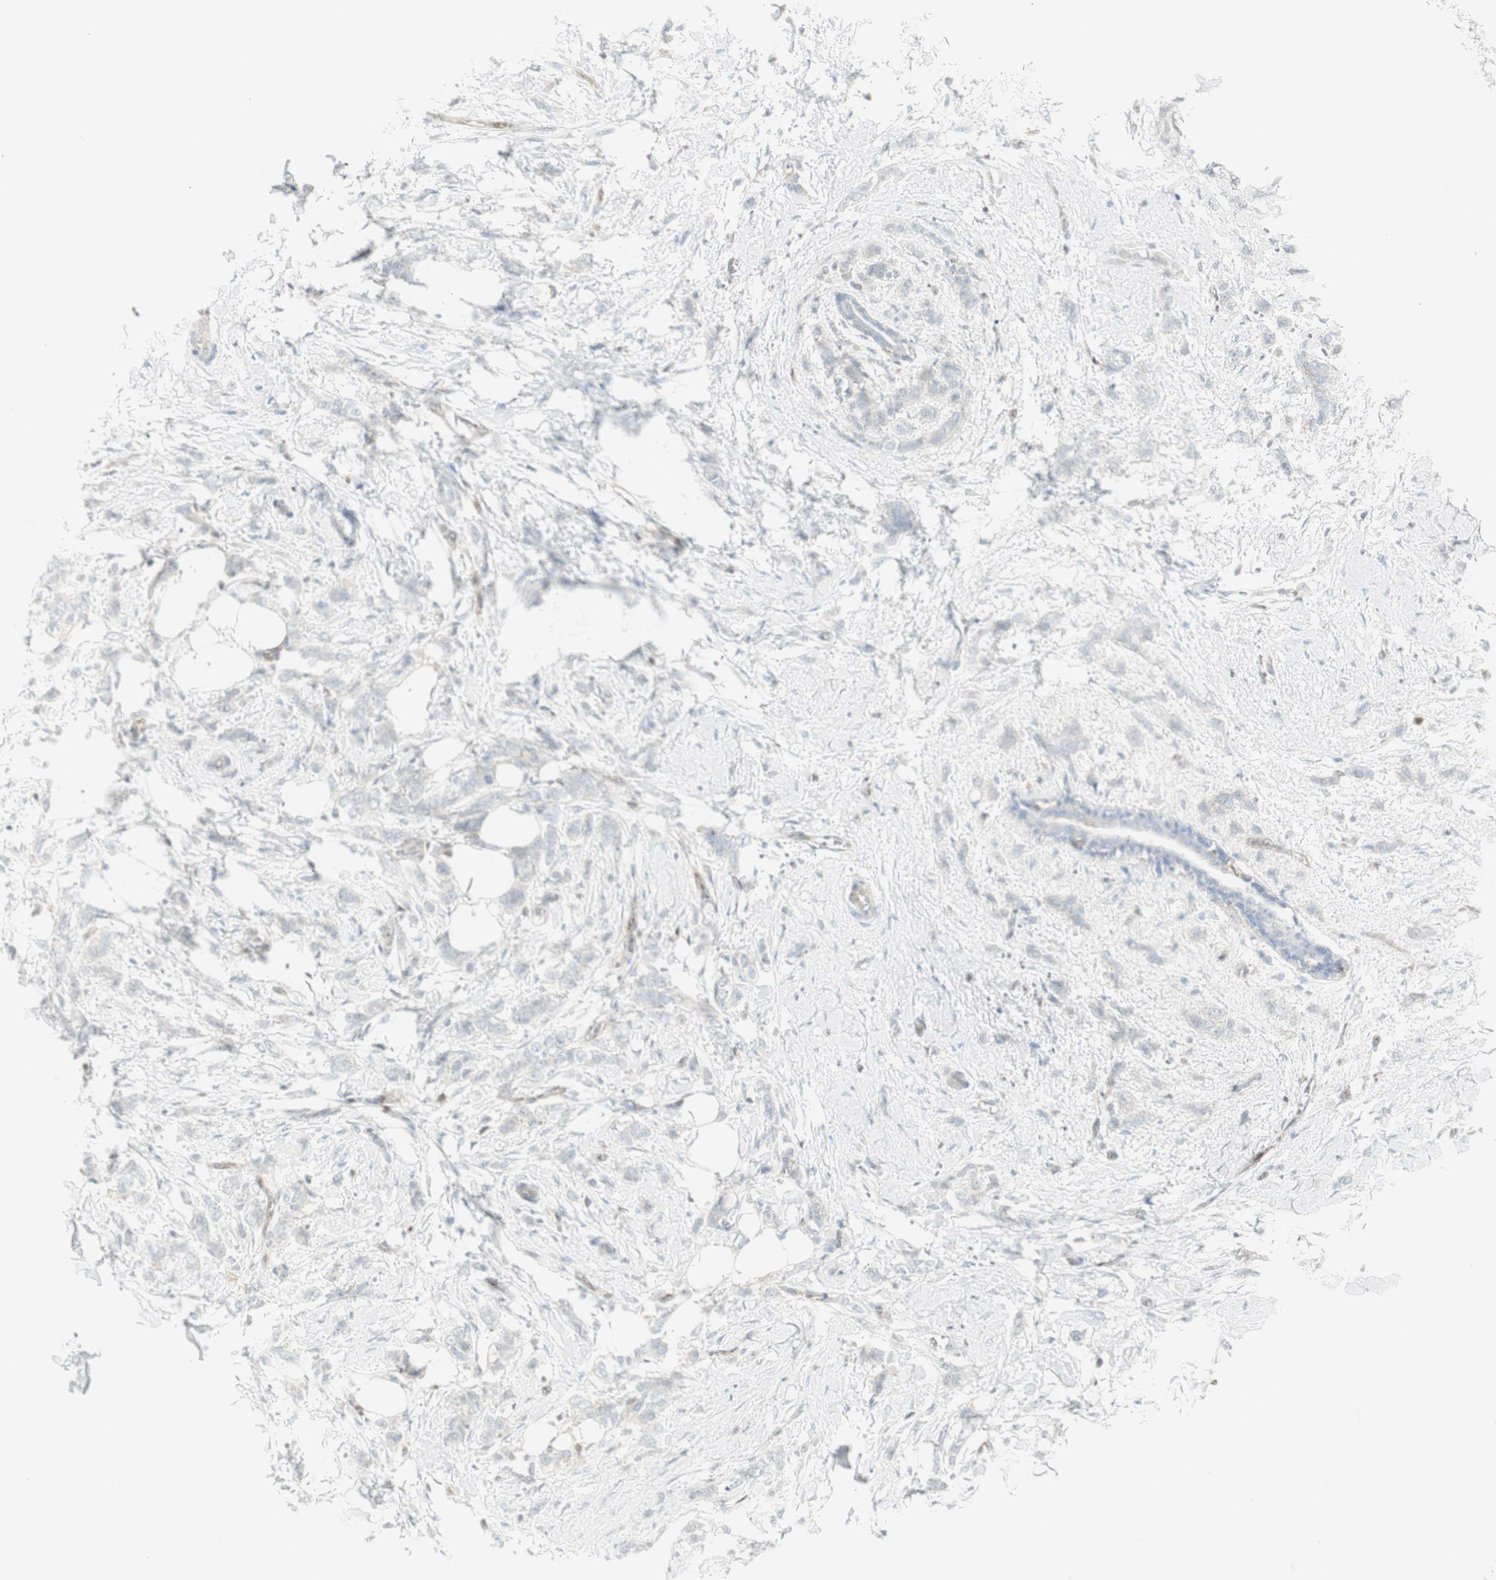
{"staining": {"intensity": "negative", "quantity": "none", "location": "none"}, "tissue": "breast cancer", "cell_type": "Tumor cells", "image_type": "cancer", "snomed": [{"axis": "morphology", "description": "Lobular carcinoma, in situ"}, {"axis": "morphology", "description": "Lobular carcinoma"}, {"axis": "topography", "description": "Breast"}], "caption": "DAB (3,3'-diaminobenzidine) immunohistochemical staining of lobular carcinoma in situ (breast) exhibits no significant positivity in tumor cells.", "gene": "PPP1CA", "patient": {"sex": "female", "age": 41}}